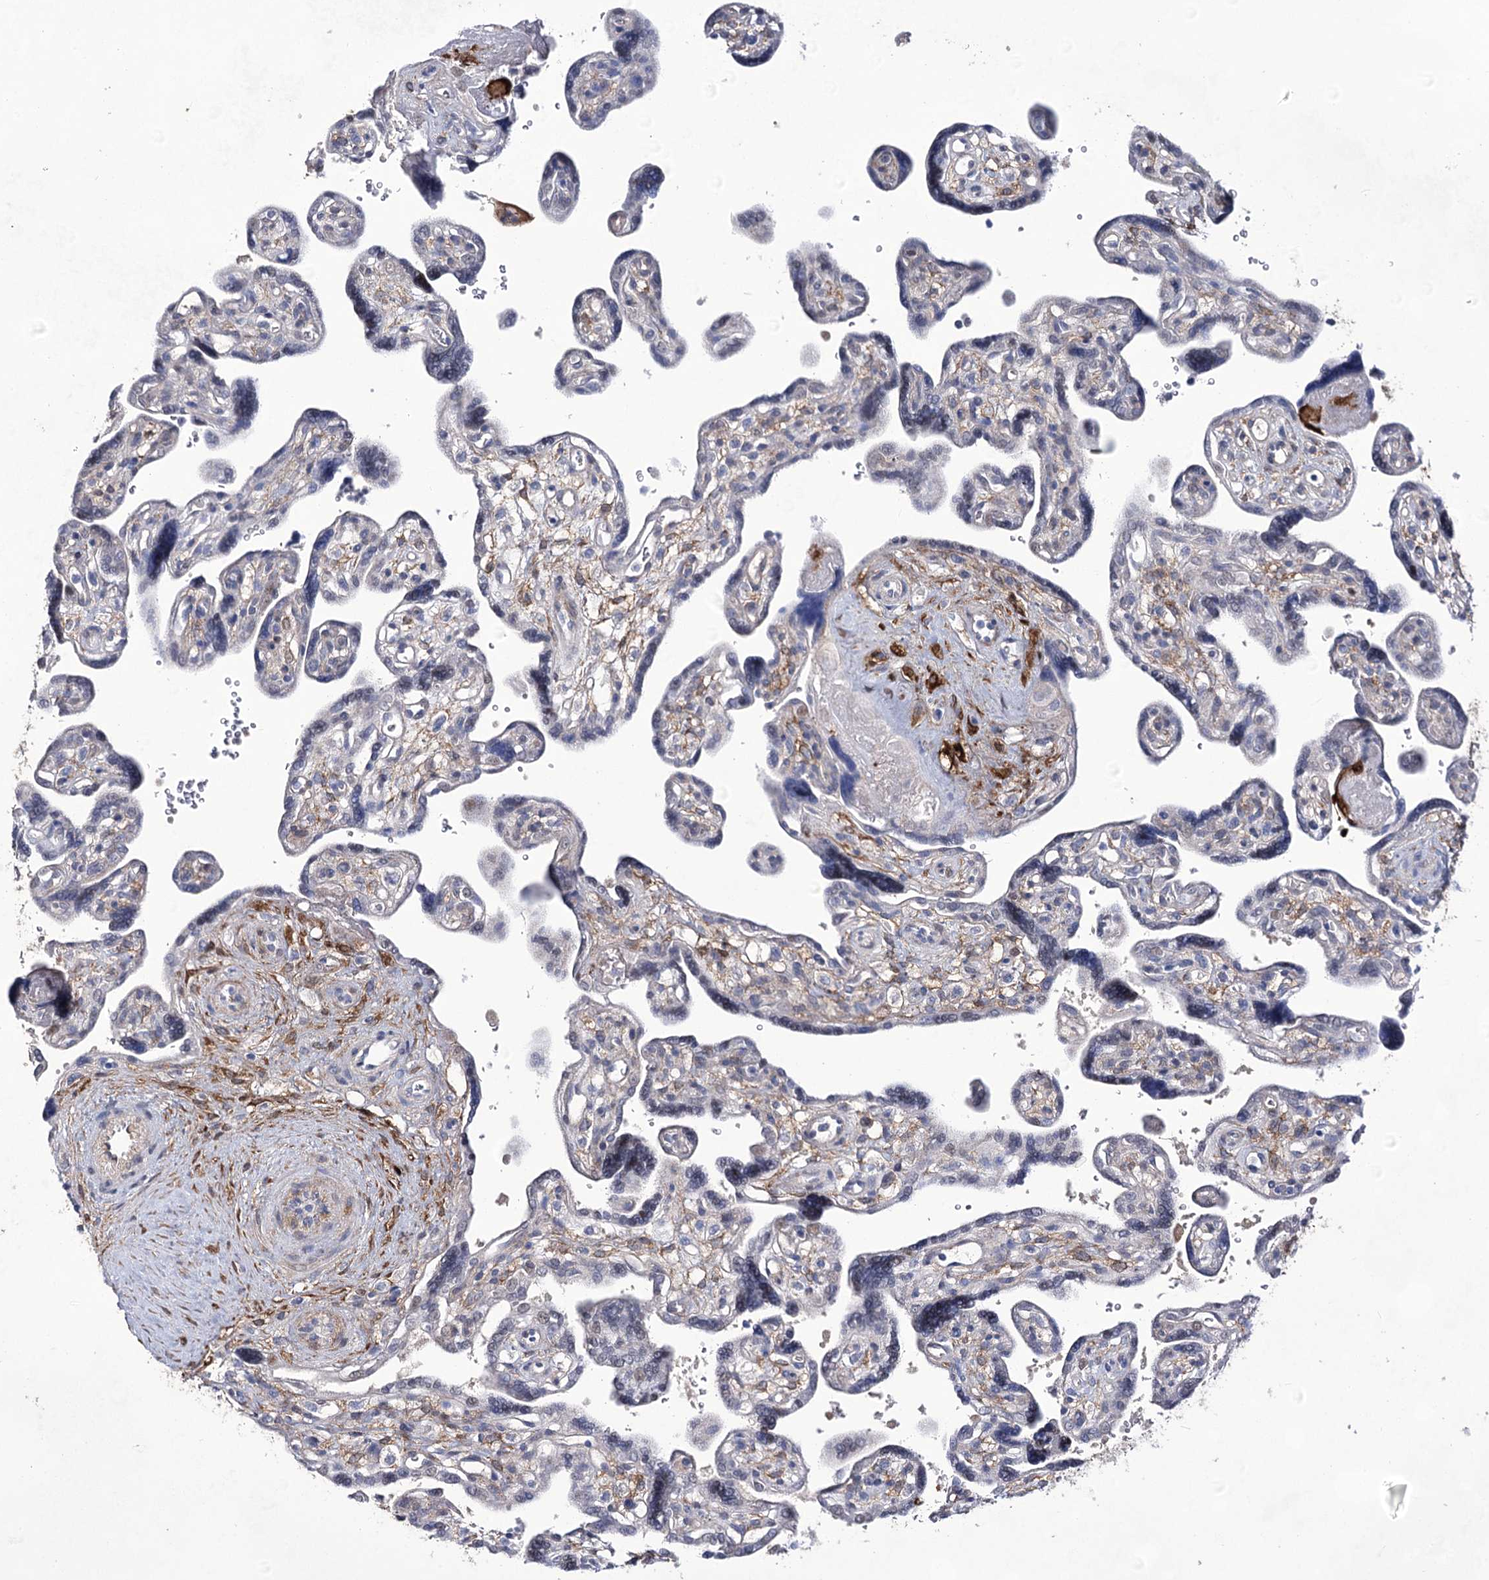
{"staining": {"intensity": "negative", "quantity": "none", "location": "none"}, "tissue": "placenta", "cell_type": "Trophoblastic cells", "image_type": "normal", "snomed": [{"axis": "morphology", "description": "Normal tissue, NOS"}, {"axis": "topography", "description": "Placenta"}], "caption": "The image exhibits no staining of trophoblastic cells in normal placenta. (Brightfield microscopy of DAB IHC at high magnification).", "gene": "UGDH", "patient": {"sex": "female", "age": 39}}